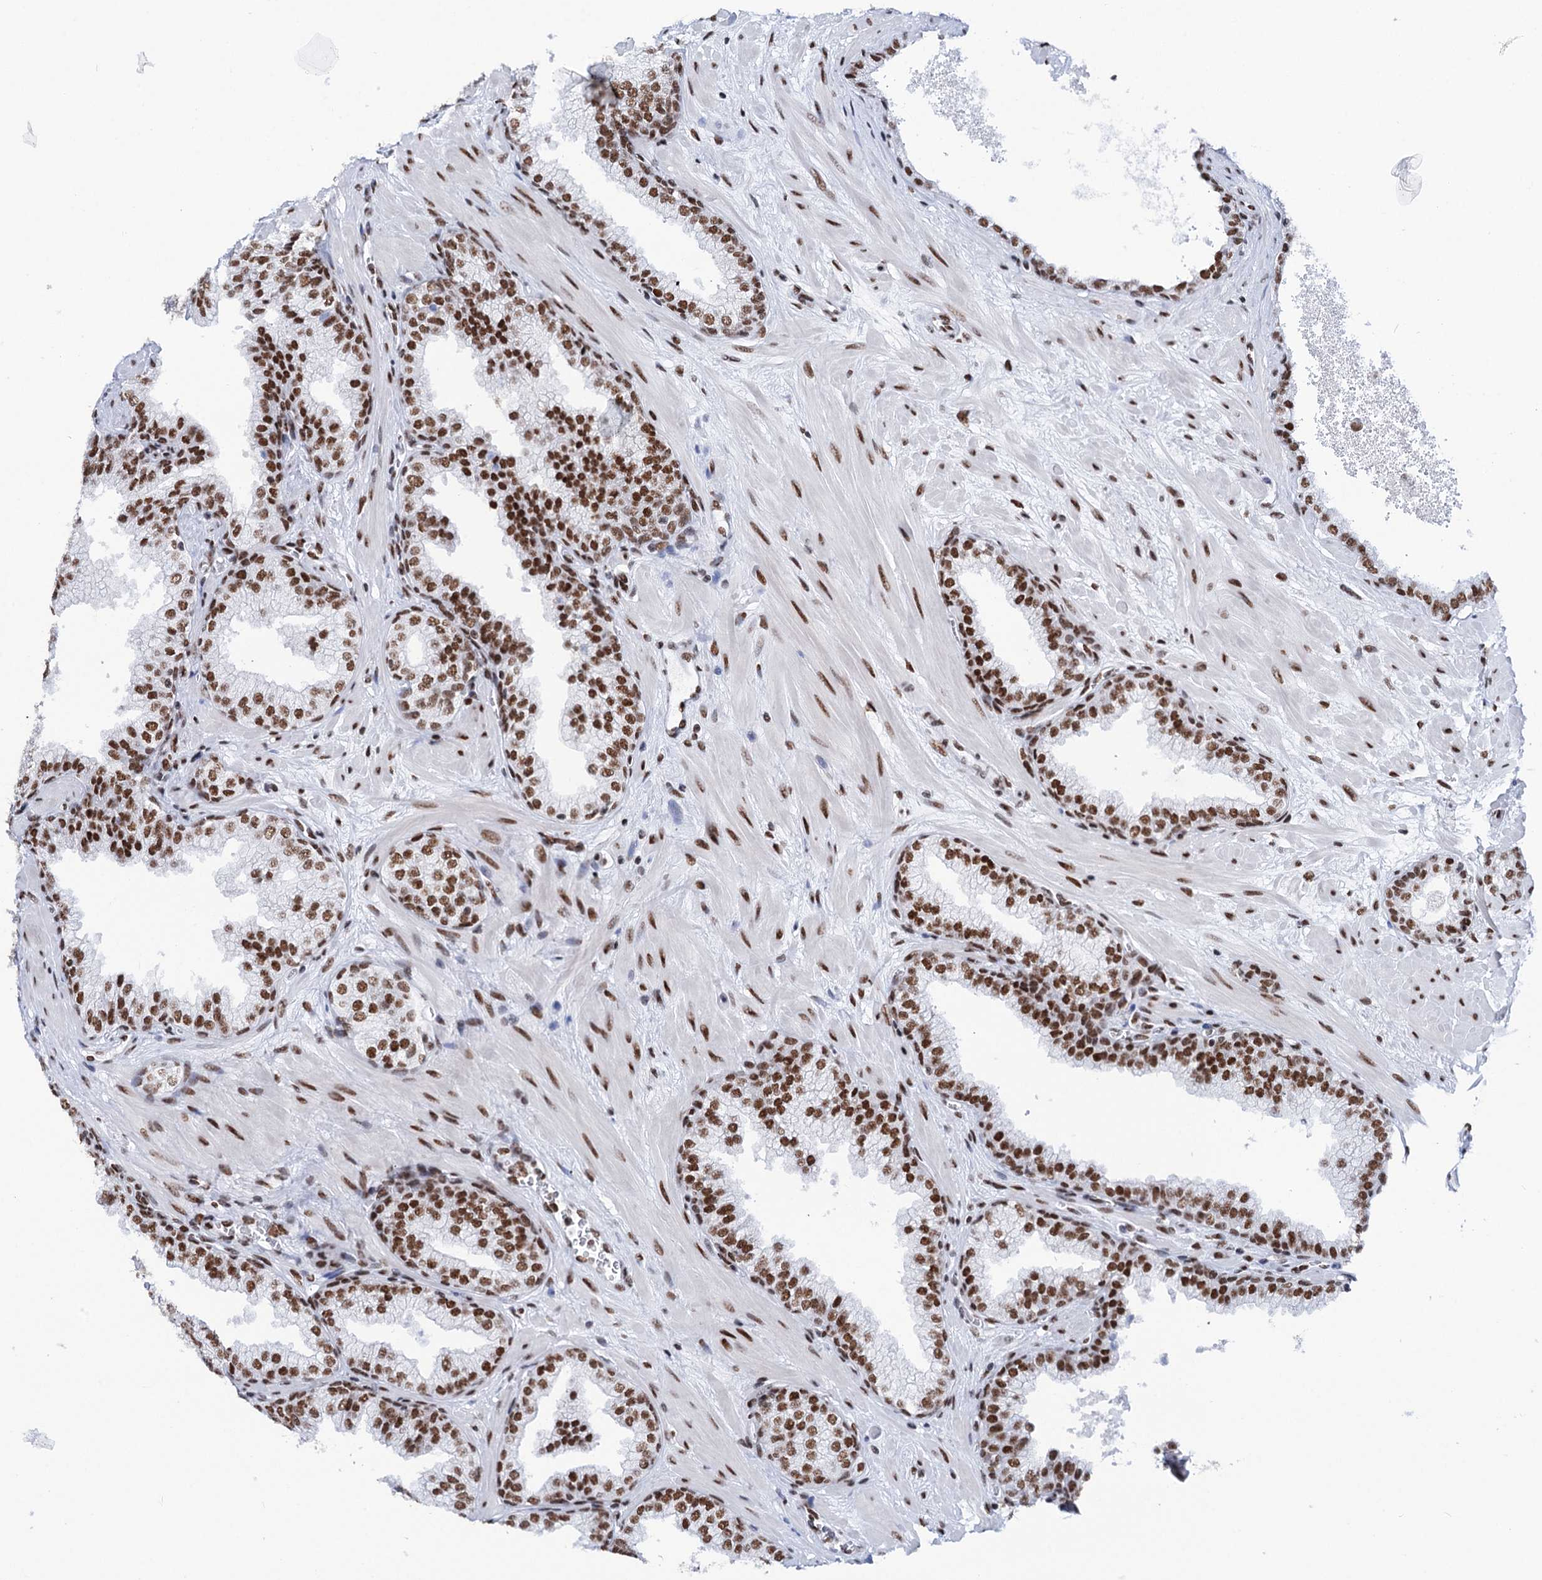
{"staining": {"intensity": "strong", "quantity": ">75%", "location": "nuclear"}, "tissue": "prostate", "cell_type": "Glandular cells", "image_type": "normal", "snomed": [{"axis": "morphology", "description": "Normal tissue, NOS"}, {"axis": "topography", "description": "Prostate"}], "caption": "DAB immunohistochemical staining of unremarkable prostate shows strong nuclear protein expression in about >75% of glandular cells.", "gene": "MATR3", "patient": {"sex": "male", "age": 60}}